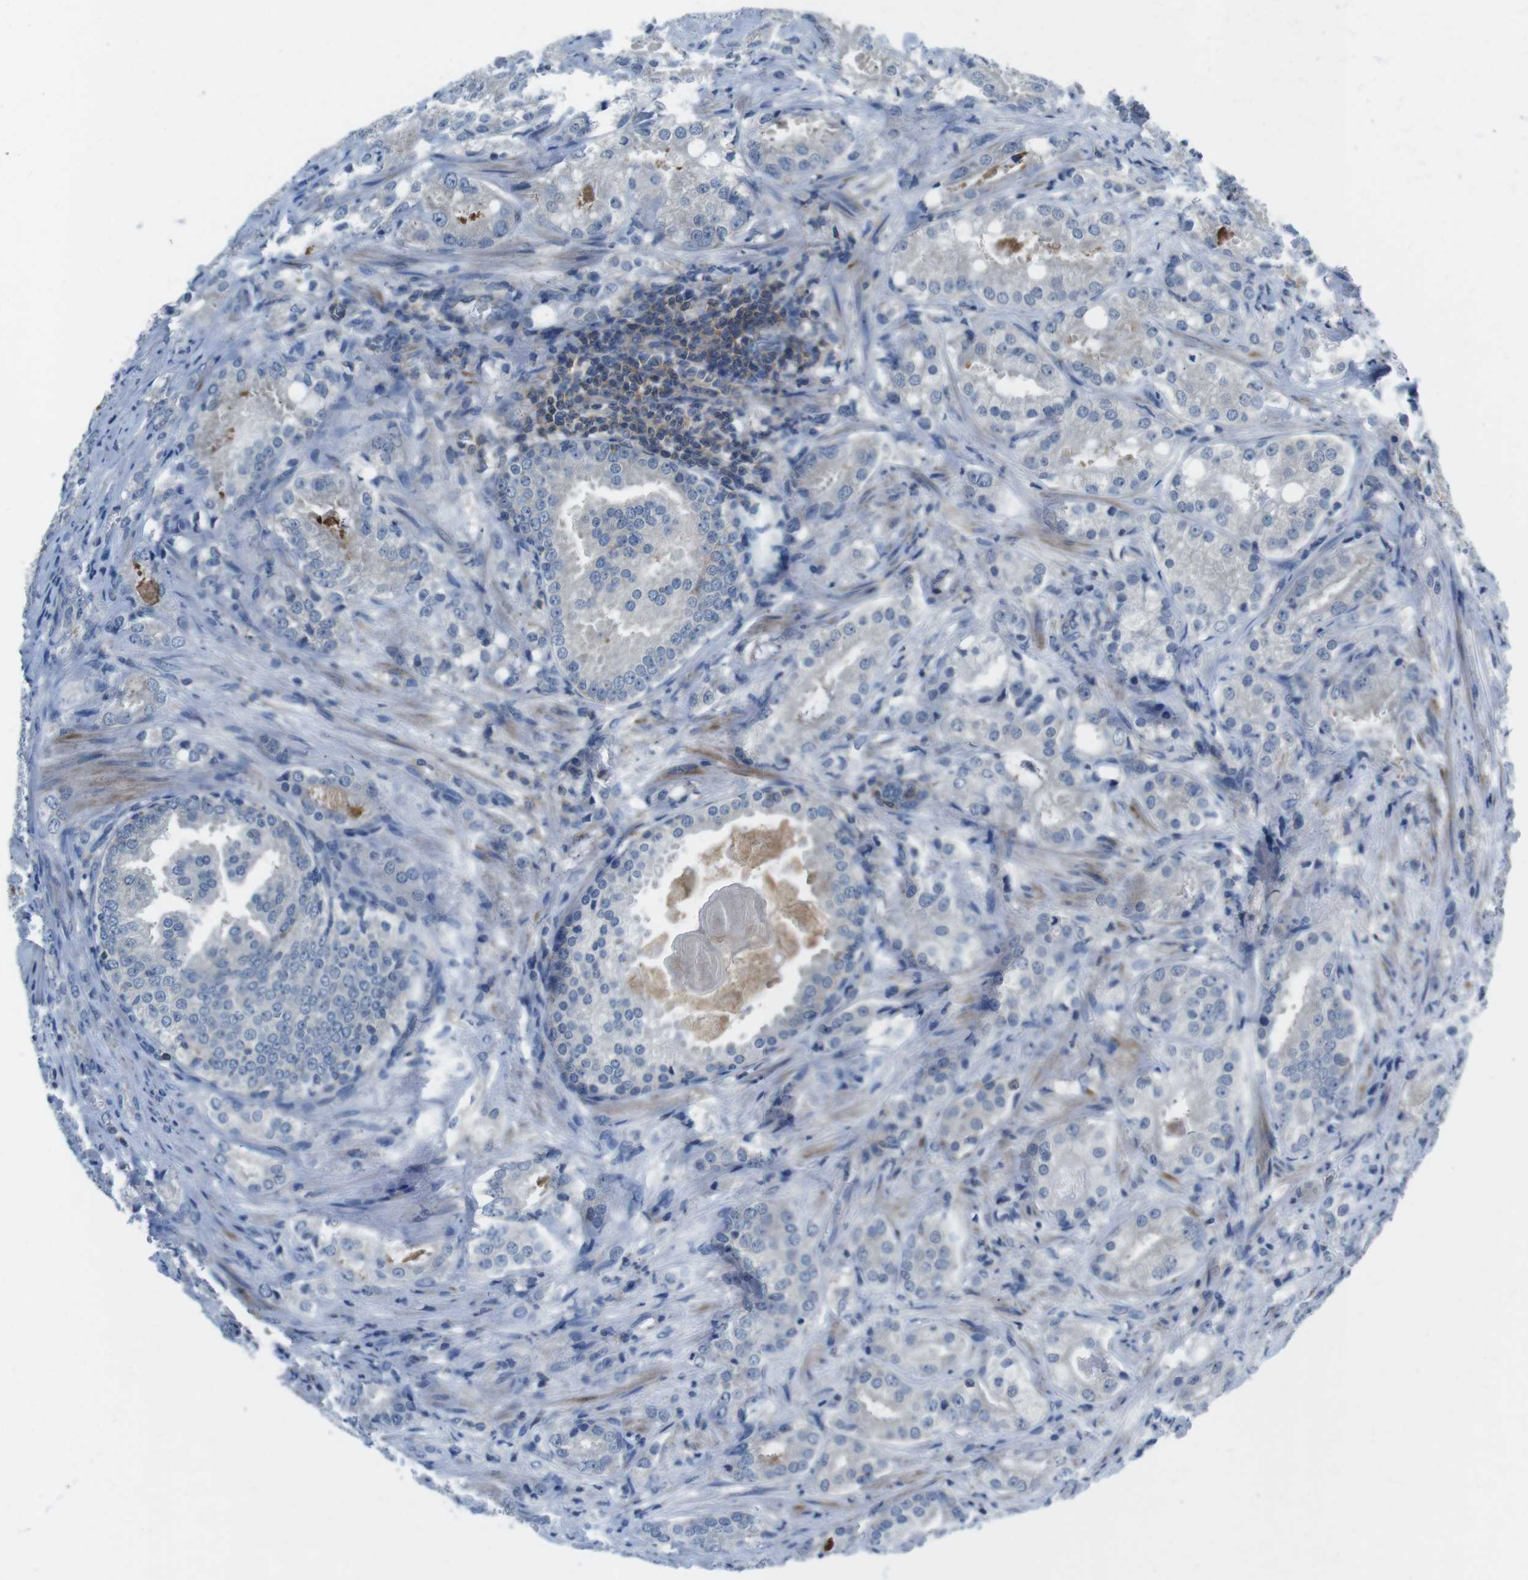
{"staining": {"intensity": "negative", "quantity": "none", "location": "none"}, "tissue": "prostate cancer", "cell_type": "Tumor cells", "image_type": "cancer", "snomed": [{"axis": "morphology", "description": "Adenocarcinoma, High grade"}, {"axis": "topography", "description": "Prostate"}], "caption": "Immunohistochemical staining of human prostate cancer (adenocarcinoma (high-grade)) demonstrates no significant expression in tumor cells.", "gene": "PIK3CD", "patient": {"sex": "male", "age": 64}}